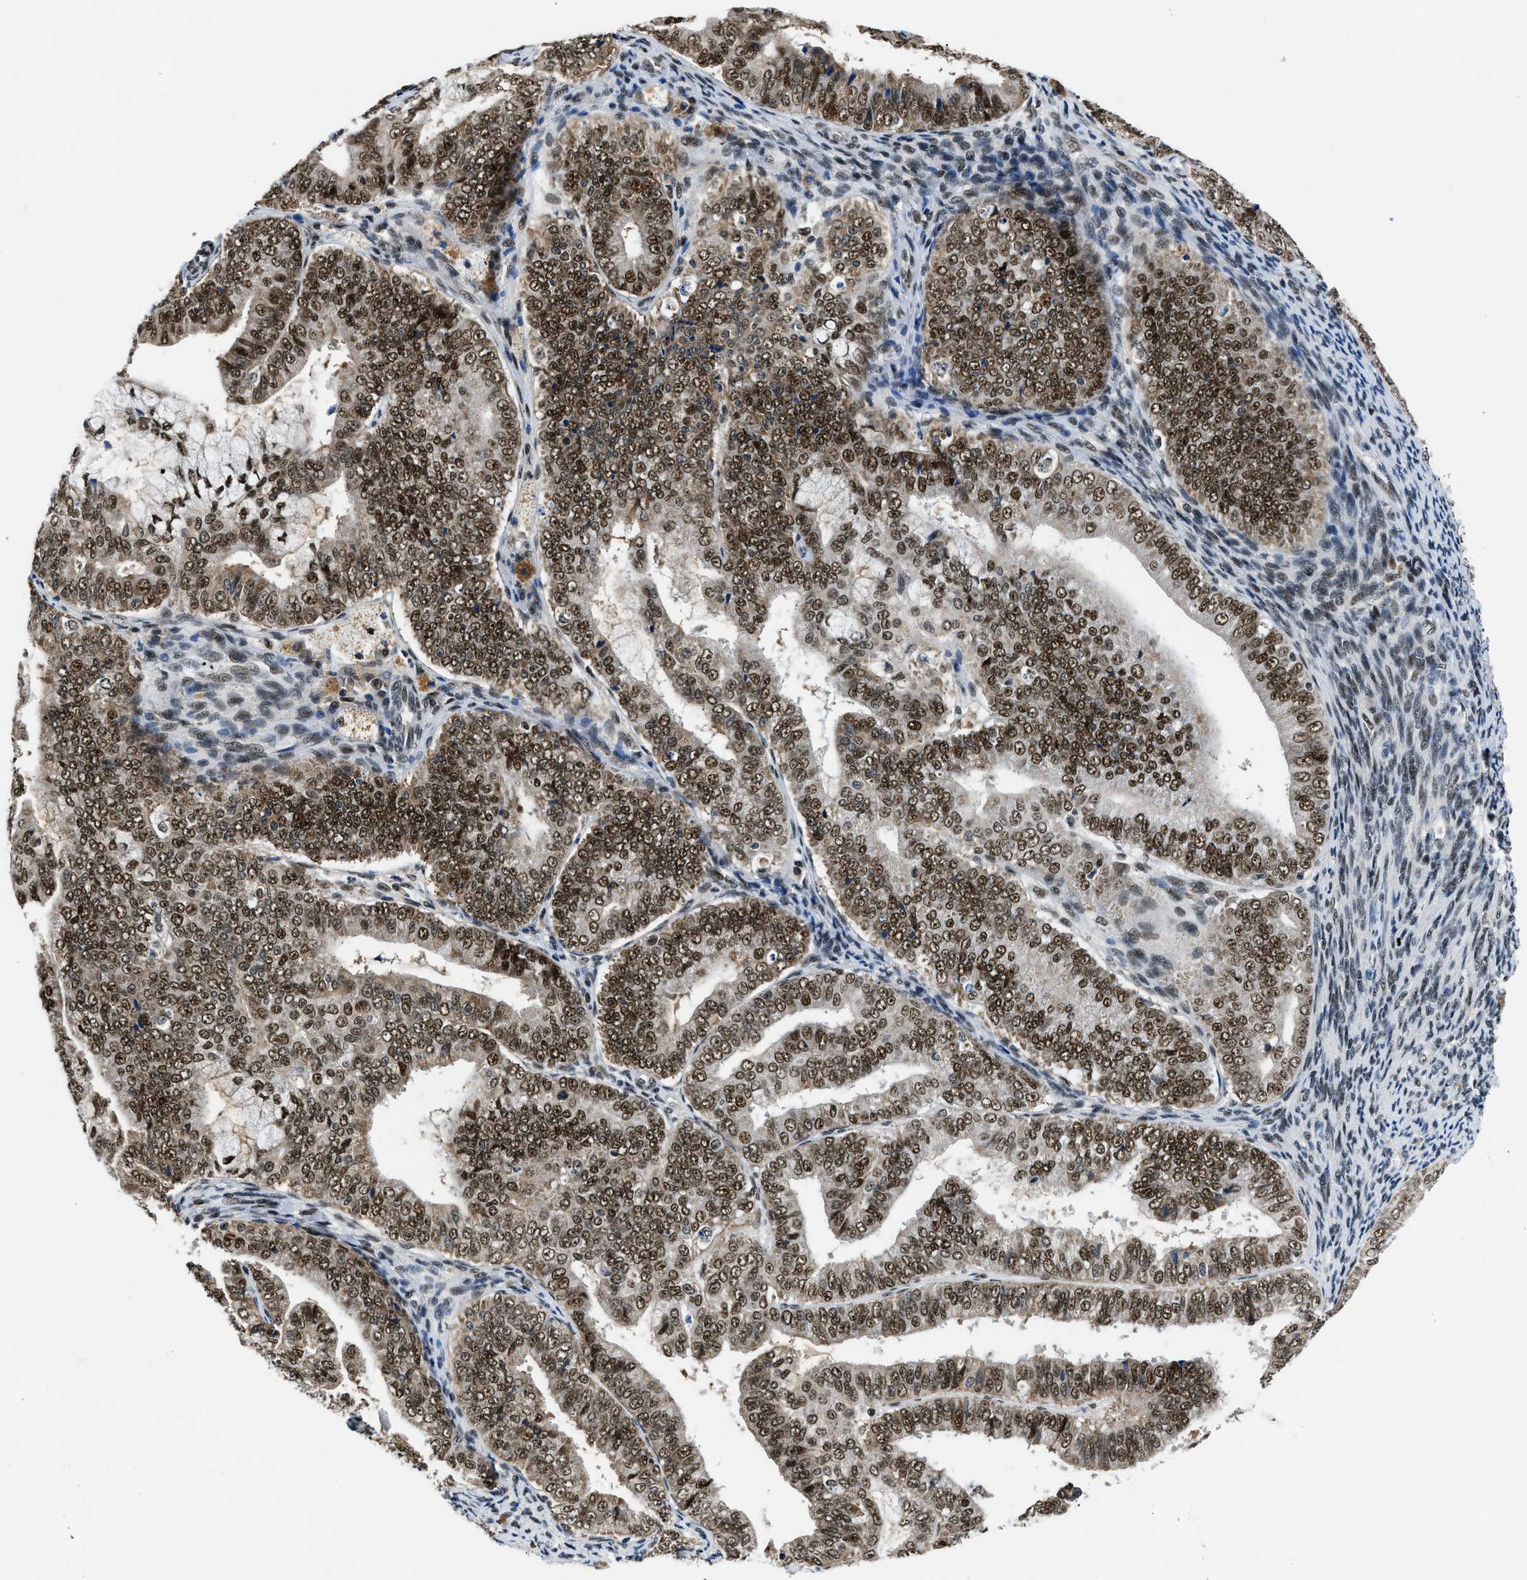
{"staining": {"intensity": "strong", "quantity": ">75%", "location": "cytoplasmic/membranous,nuclear"}, "tissue": "endometrial cancer", "cell_type": "Tumor cells", "image_type": "cancer", "snomed": [{"axis": "morphology", "description": "Adenocarcinoma, NOS"}, {"axis": "topography", "description": "Endometrium"}], "caption": "Immunohistochemistry (IHC) photomicrograph of adenocarcinoma (endometrial) stained for a protein (brown), which exhibits high levels of strong cytoplasmic/membranous and nuclear expression in approximately >75% of tumor cells.", "gene": "KDM3B", "patient": {"sex": "female", "age": 63}}